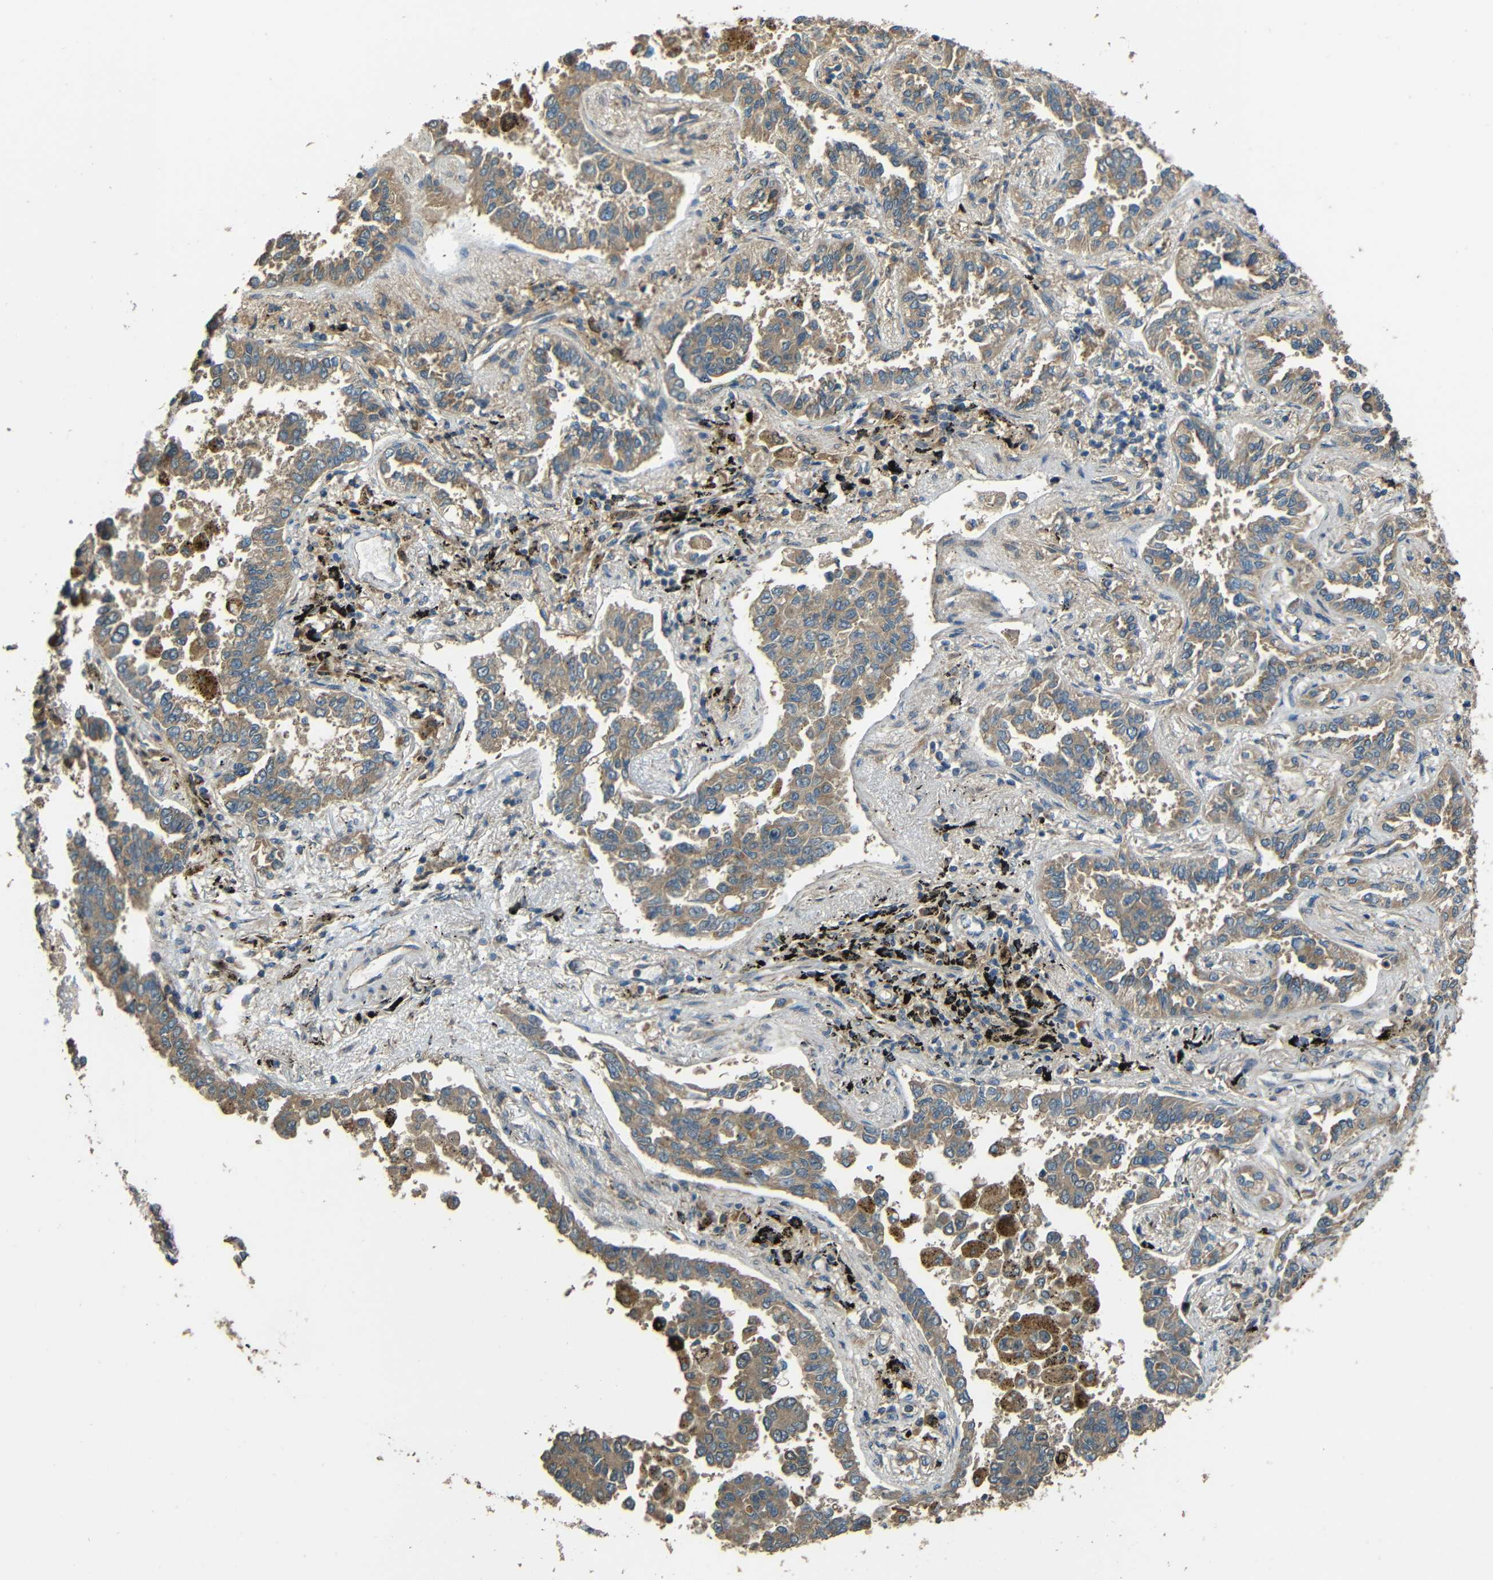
{"staining": {"intensity": "moderate", "quantity": ">75%", "location": "cytoplasmic/membranous"}, "tissue": "lung cancer", "cell_type": "Tumor cells", "image_type": "cancer", "snomed": [{"axis": "morphology", "description": "Normal tissue, NOS"}, {"axis": "morphology", "description": "Adenocarcinoma, NOS"}, {"axis": "topography", "description": "Lung"}], "caption": "Moderate cytoplasmic/membranous expression for a protein is present in about >75% of tumor cells of lung cancer (adenocarcinoma) using immunohistochemistry (IHC).", "gene": "ACACA", "patient": {"sex": "male", "age": 59}}